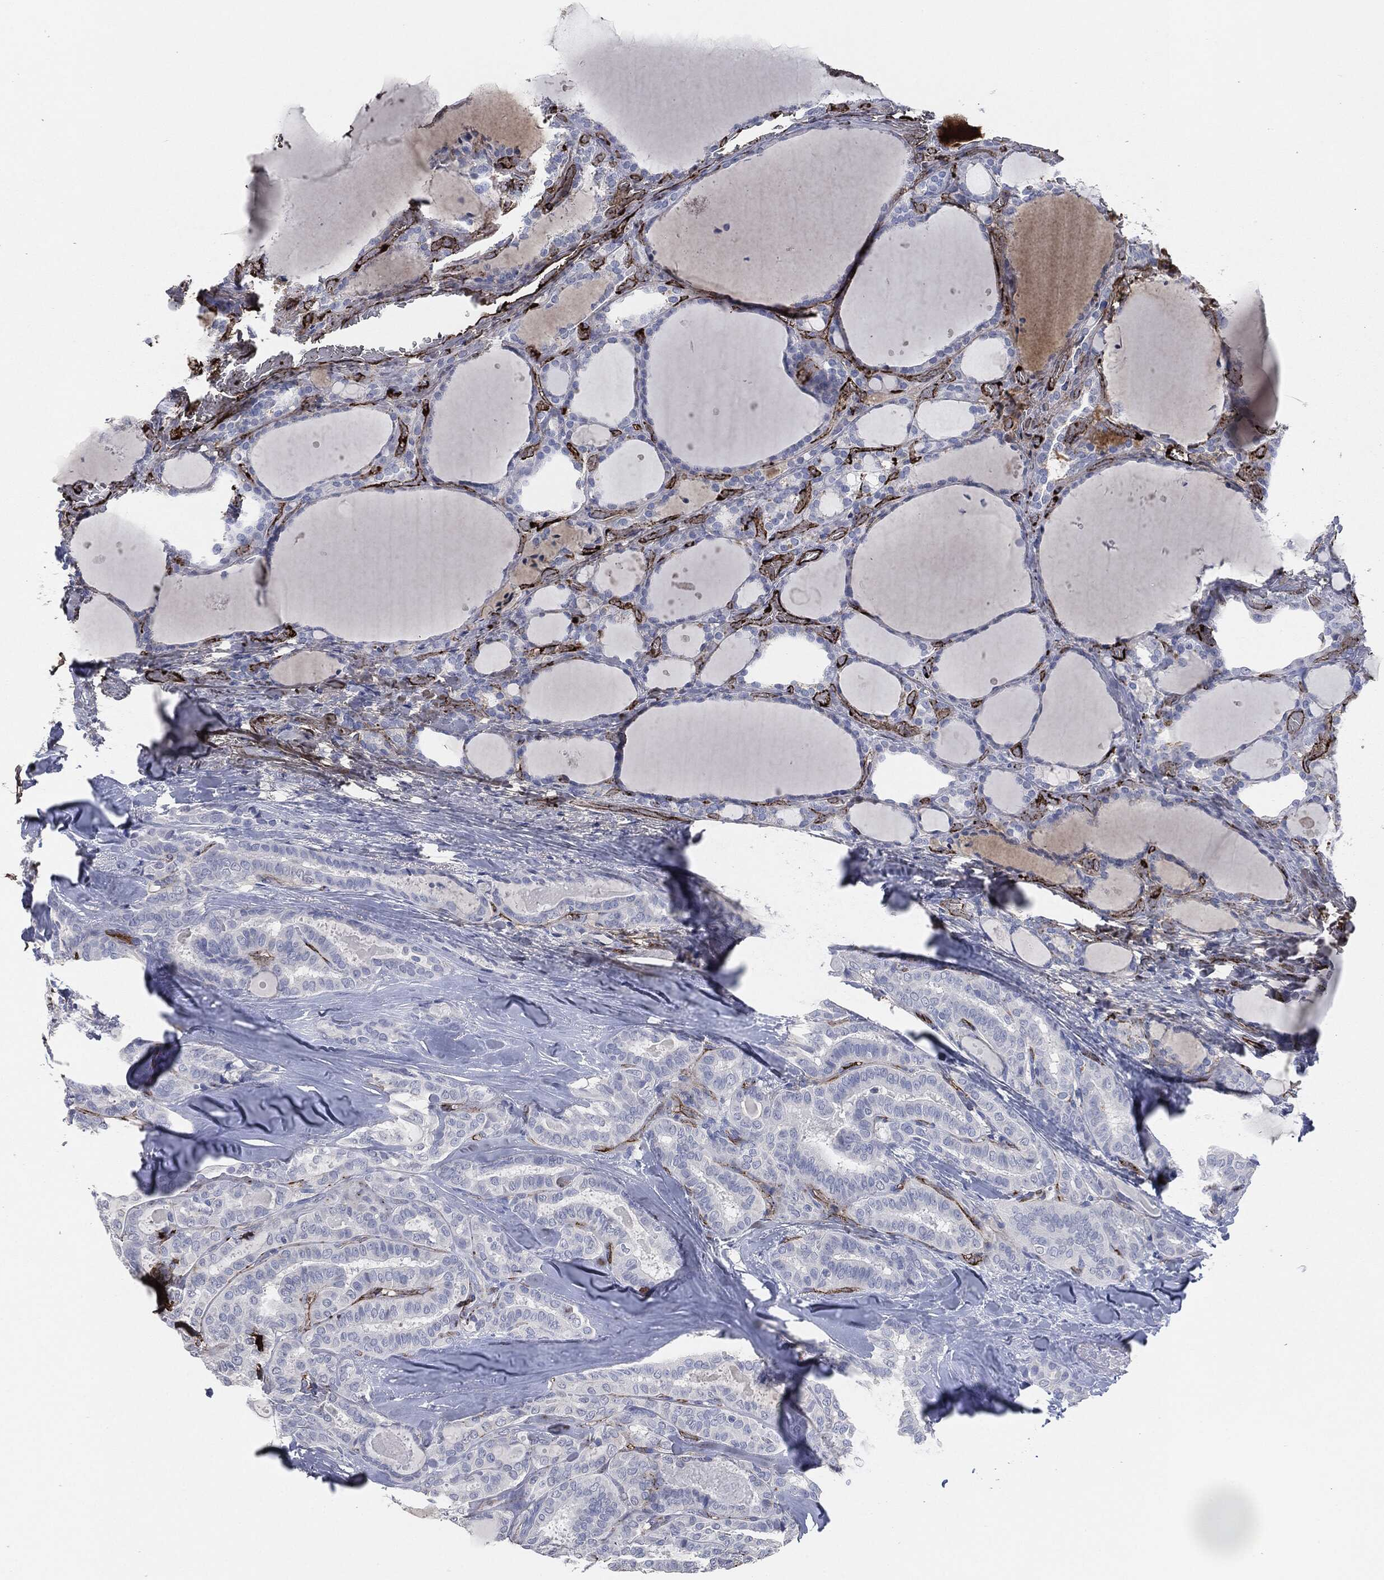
{"staining": {"intensity": "negative", "quantity": "none", "location": "none"}, "tissue": "thyroid cancer", "cell_type": "Tumor cells", "image_type": "cancer", "snomed": [{"axis": "morphology", "description": "Papillary adenocarcinoma, NOS"}, {"axis": "topography", "description": "Thyroid gland"}], "caption": "An IHC micrograph of thyroid papillary adenocarcinoma is shown. There is no staining in tumor cells of thyroid papillary adenocarcinoma.", "gene": "APOB", "patient": {"sex": "female", "age": 39}}